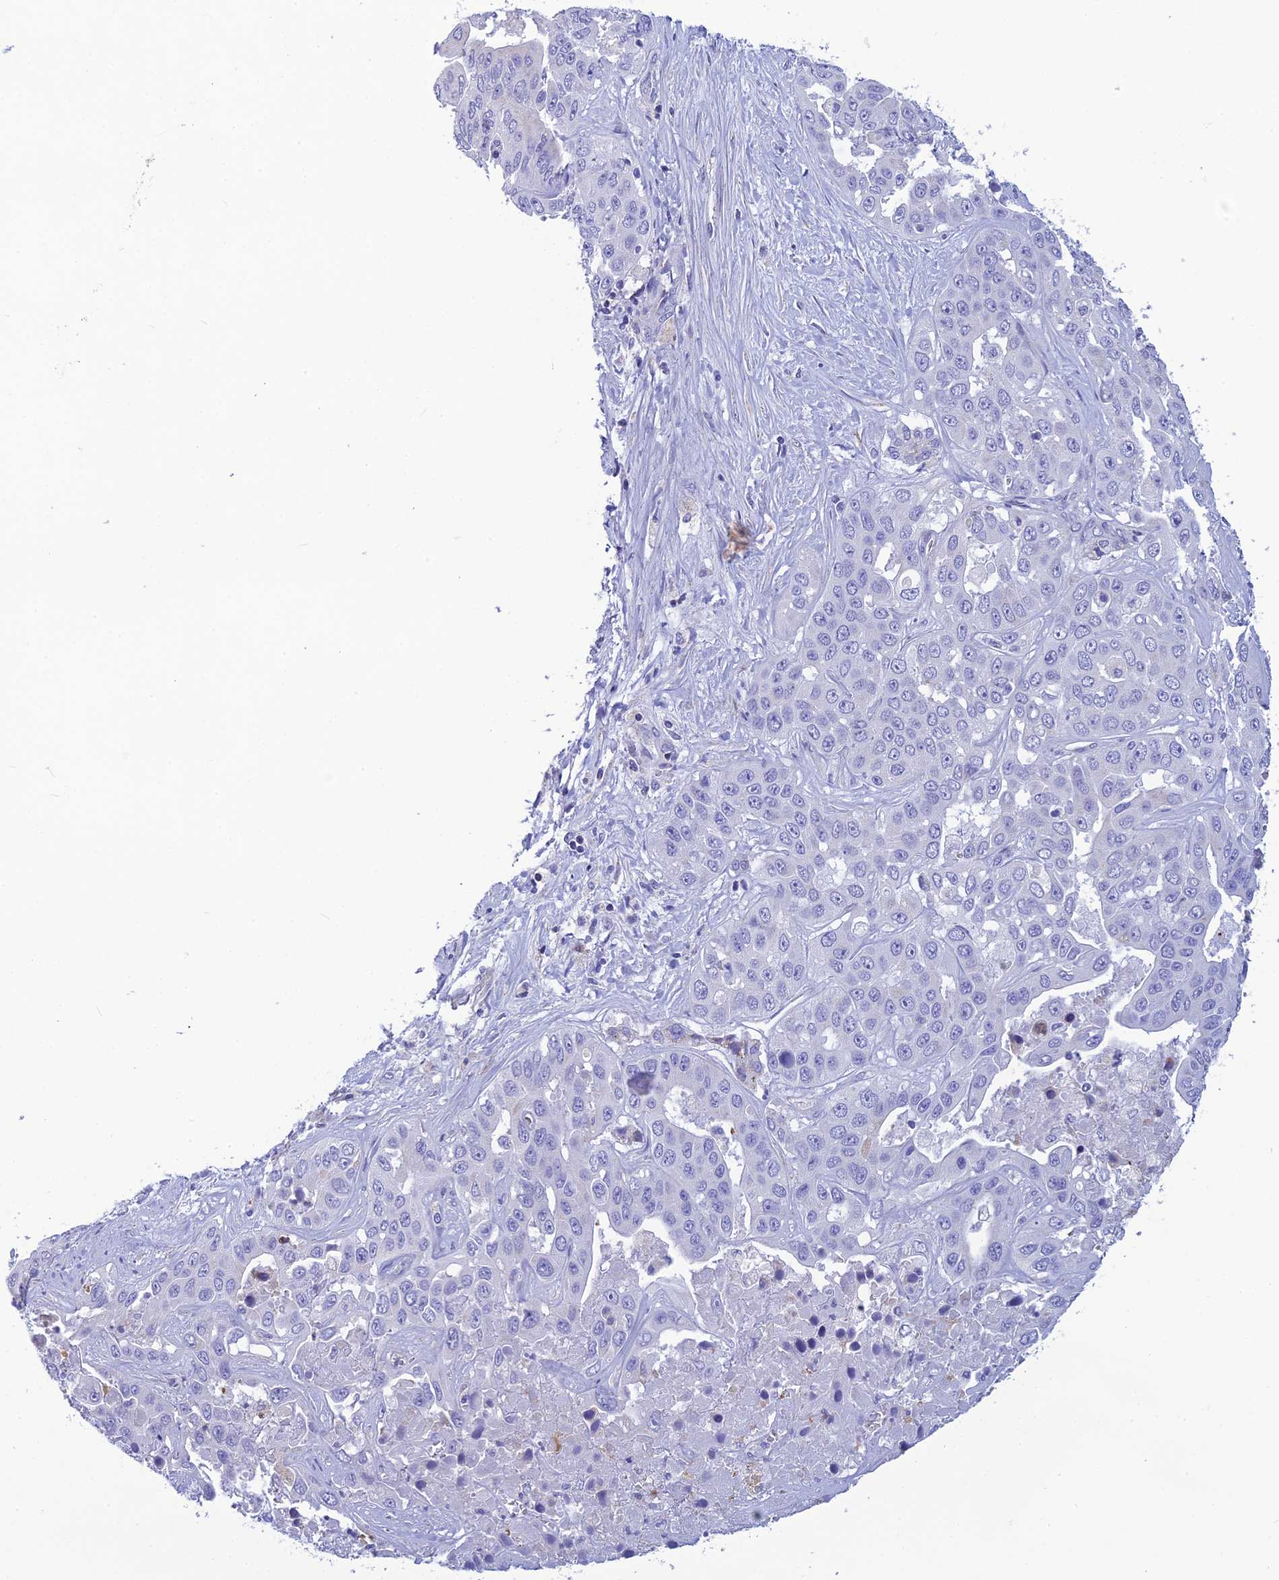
{"staining": {"intensity": "negative", "quantity": "none", "location": "none"}, "tissue": "liver cancer", "cell_type": "Tumor cells", "image_type": "cancer", "snomed": [{"axis": "morphology", "description": "Cholangiocarcinoma"}, {"axis": "topography", "description": "Liver"}], "caption": "IHC of human liver cholangiocarcinoma displays no positivity in tumor cells.", "gene": "POMGNT1", "patient": {"sex": "female", "age": 52}}